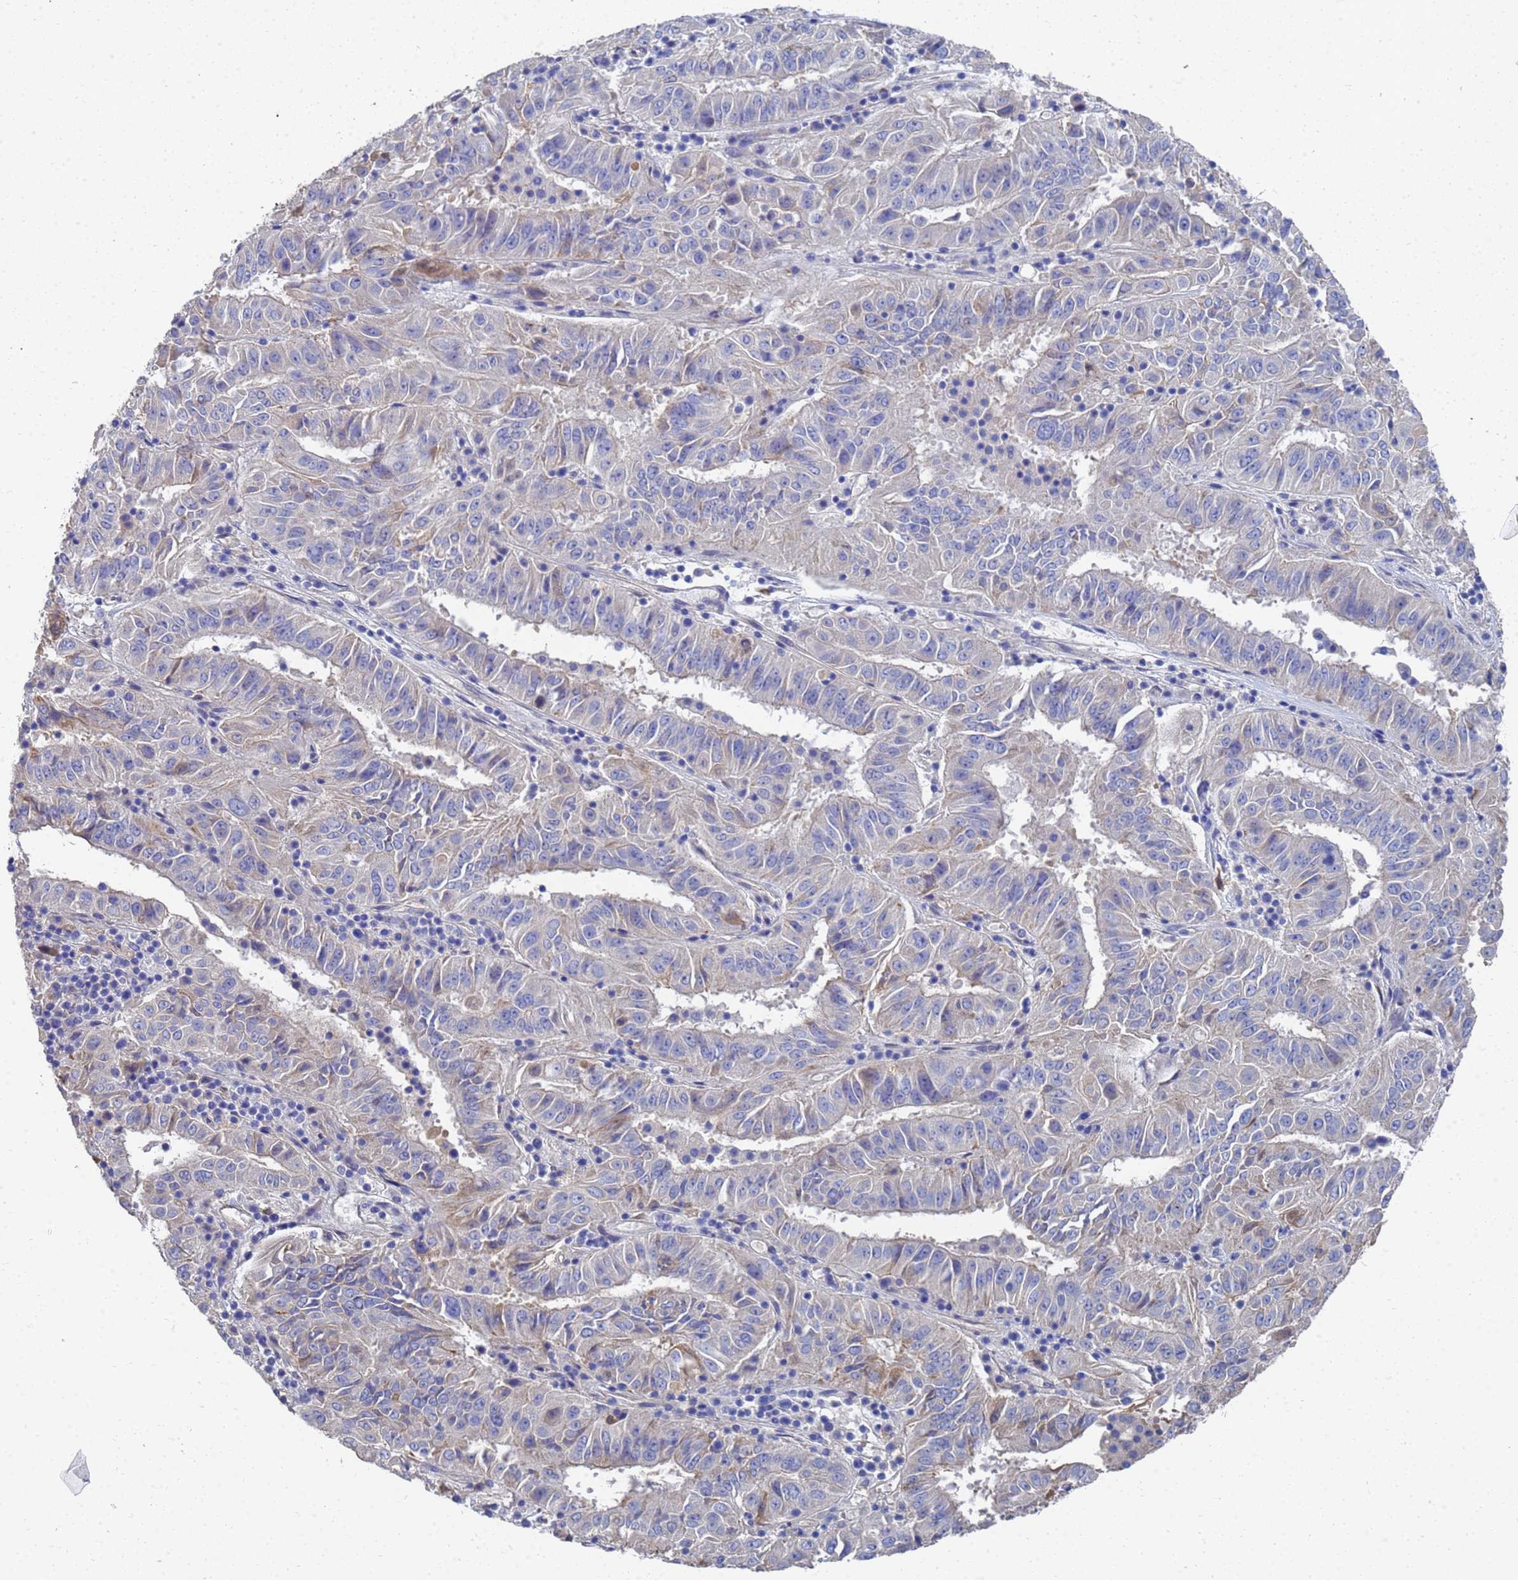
{"staining": {"intensity": "weak", "quantity": "<25%", "location": "cytoplasmic/membranous"}, "tissue": "pancreatic cancer", "cell_type": "Tumor cells", "image_type": "cancer", "snomed": [{"axis": "morphology", "description": "Adenocarcinoma, NOS"}, {"axis": "topography", "description": "Pancreas"}], "caption": "A high-resolution image shows immunohistochemistry staining of pancreatic adenocarcinoma, which reveals no significant expression in tumor cells.", "gene": "LBX2", "patient": {"sex": "male", "age": 63}}